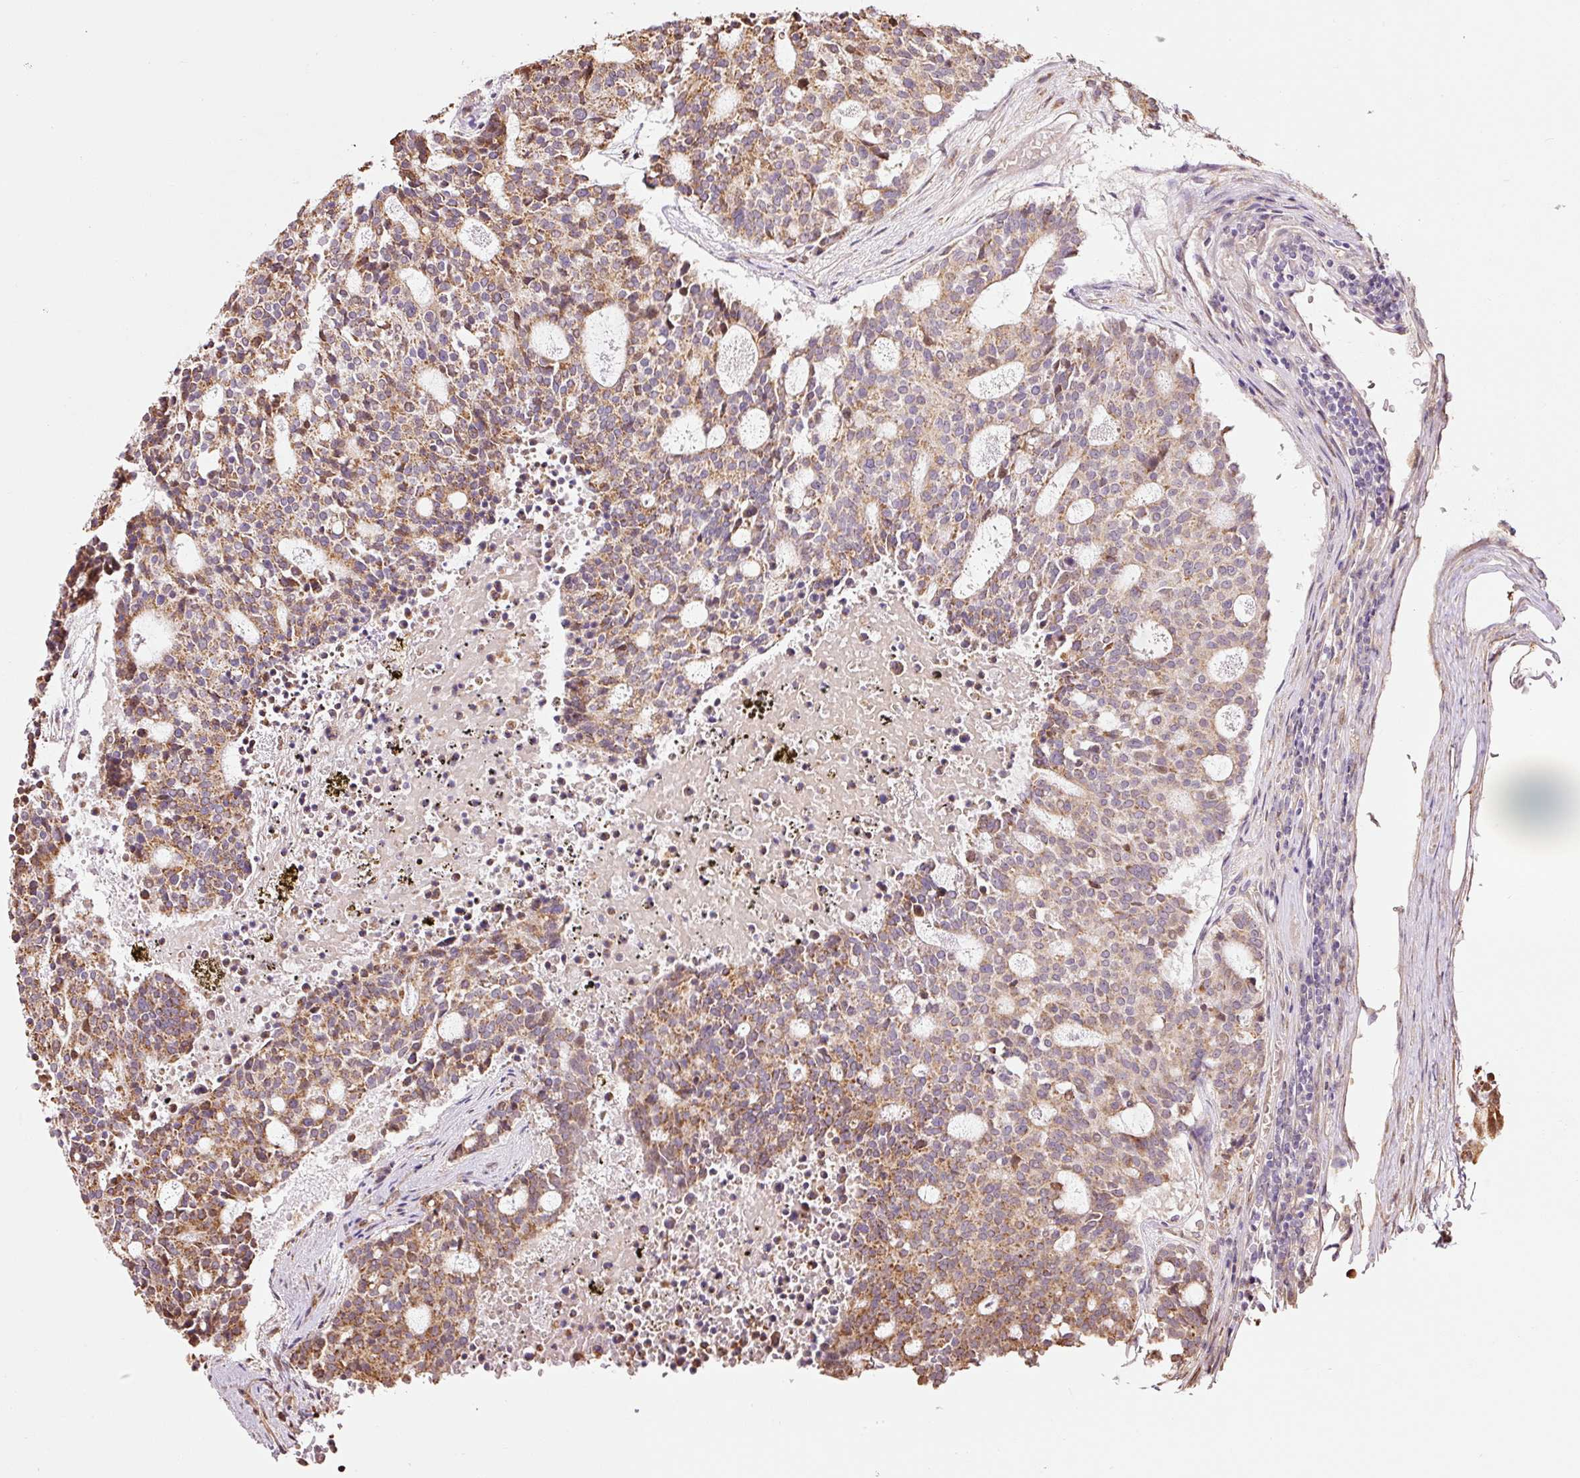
{"staining": {"intensity": "moderate", "quantity": ">75%", "location": "cytoplasmic/membranous"}, "tissue": "carcinoid", "cell_type": "Tumor cells", "image_type": "cancer", "snomed": [{"axis": "morphology", "description": "Carcinoid, malignant, NOS"}, {"axis": "topography", "description": "Pancreas"}], "caption": "Immunohistochemistry (IHC) image of carcinoid stained for a protein (brown), which exhibits medium levels of moderate cytoplasmic/membranous expression in about >75% of tumor cells.", "gene": "ETF1", "patient": {"sex": "female", "age": 54}}